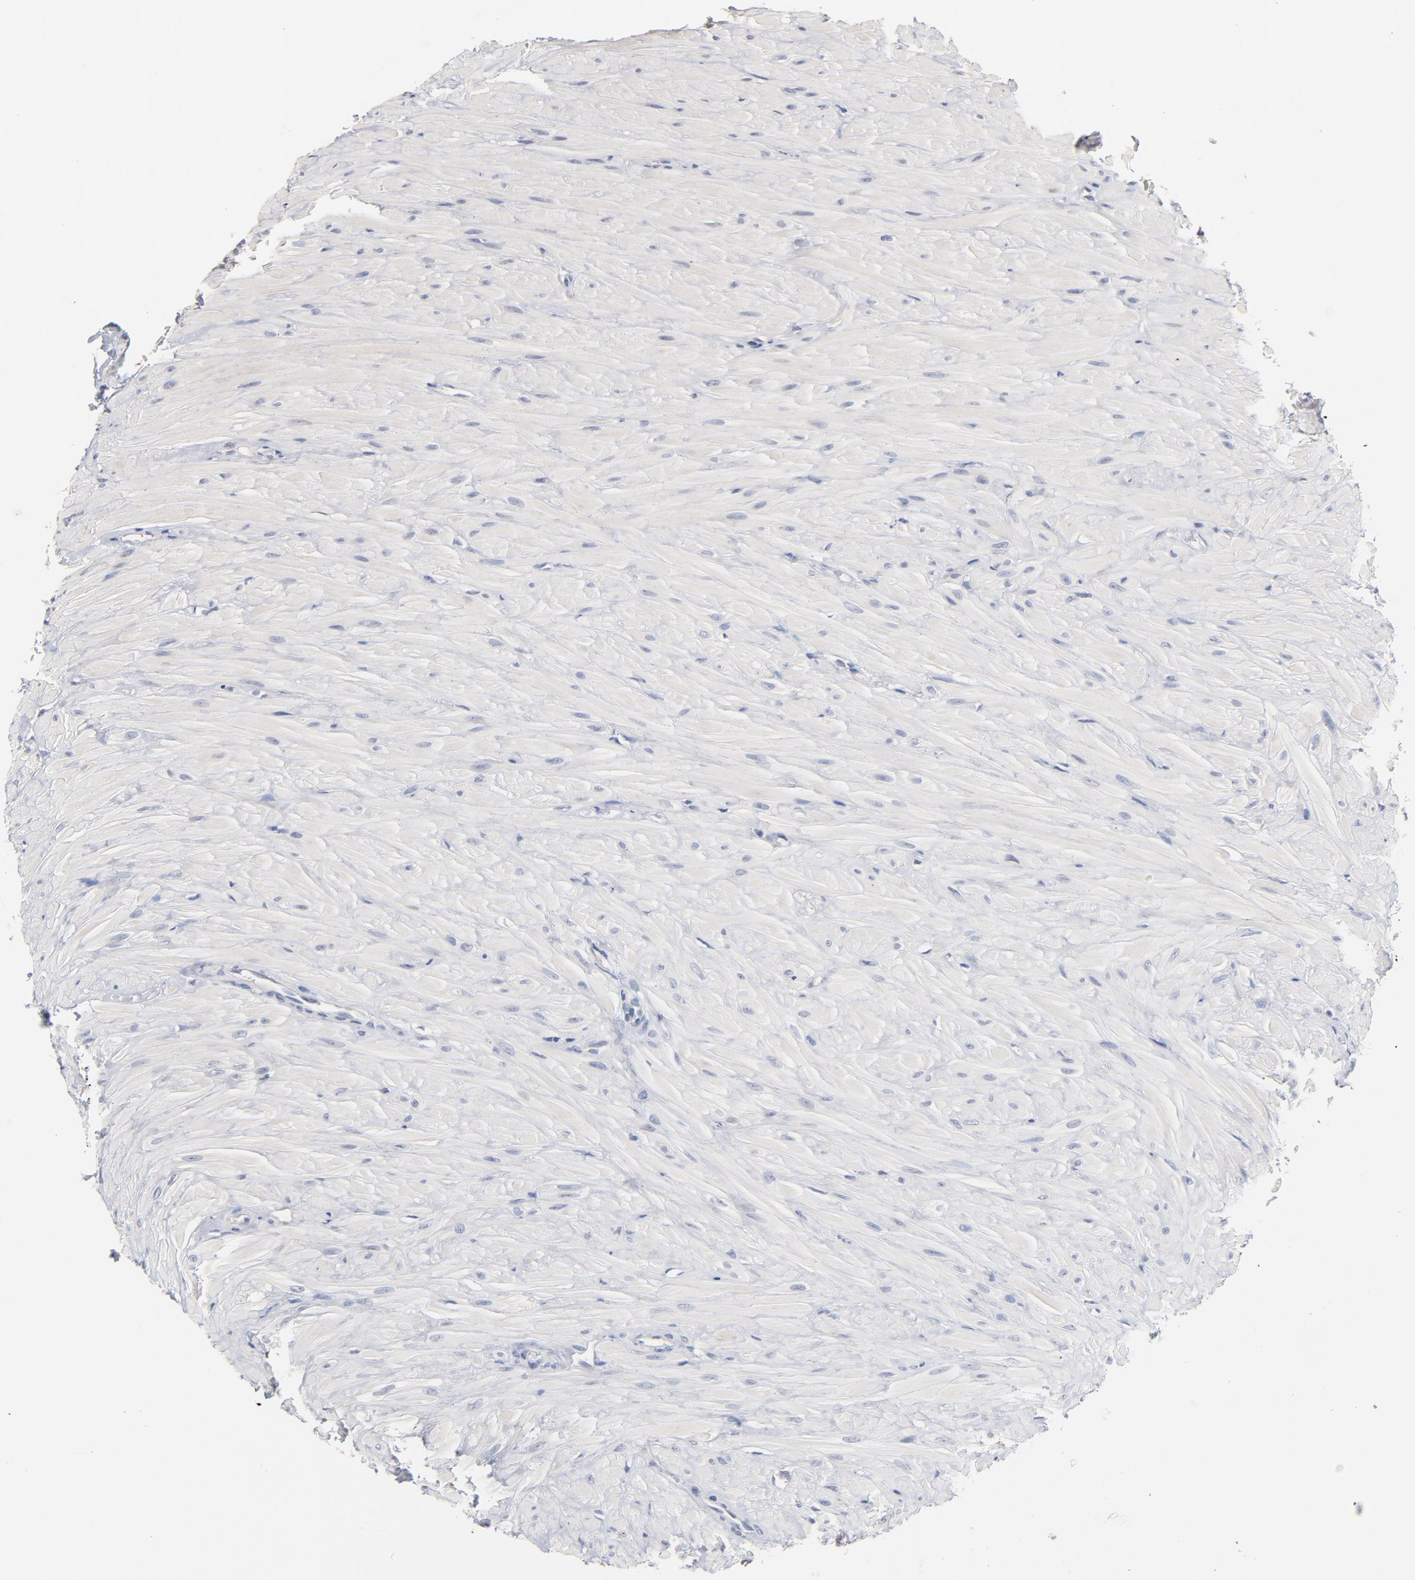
{"staining": {"intensity": "weak", "quantity": "25%-75%", "location": "cytoplasmic/membranous"}, "tissue": "seminal vesicle", "cell_type": "Glandular cells", "image_type": "normal", "snomed": [{"axis": "morphology", "description": "Normal tissue, NOS"}, {"axis": "topography", "description": "Seminal veicle"}], "caption": "Glandular cells display weak cytoplasmic/membranous expression in approximately 25%-75% of cells in unremarkable seminal vesicle.", "gene": "DNAL4", "patient": {"sex": "male", "age": 26}}